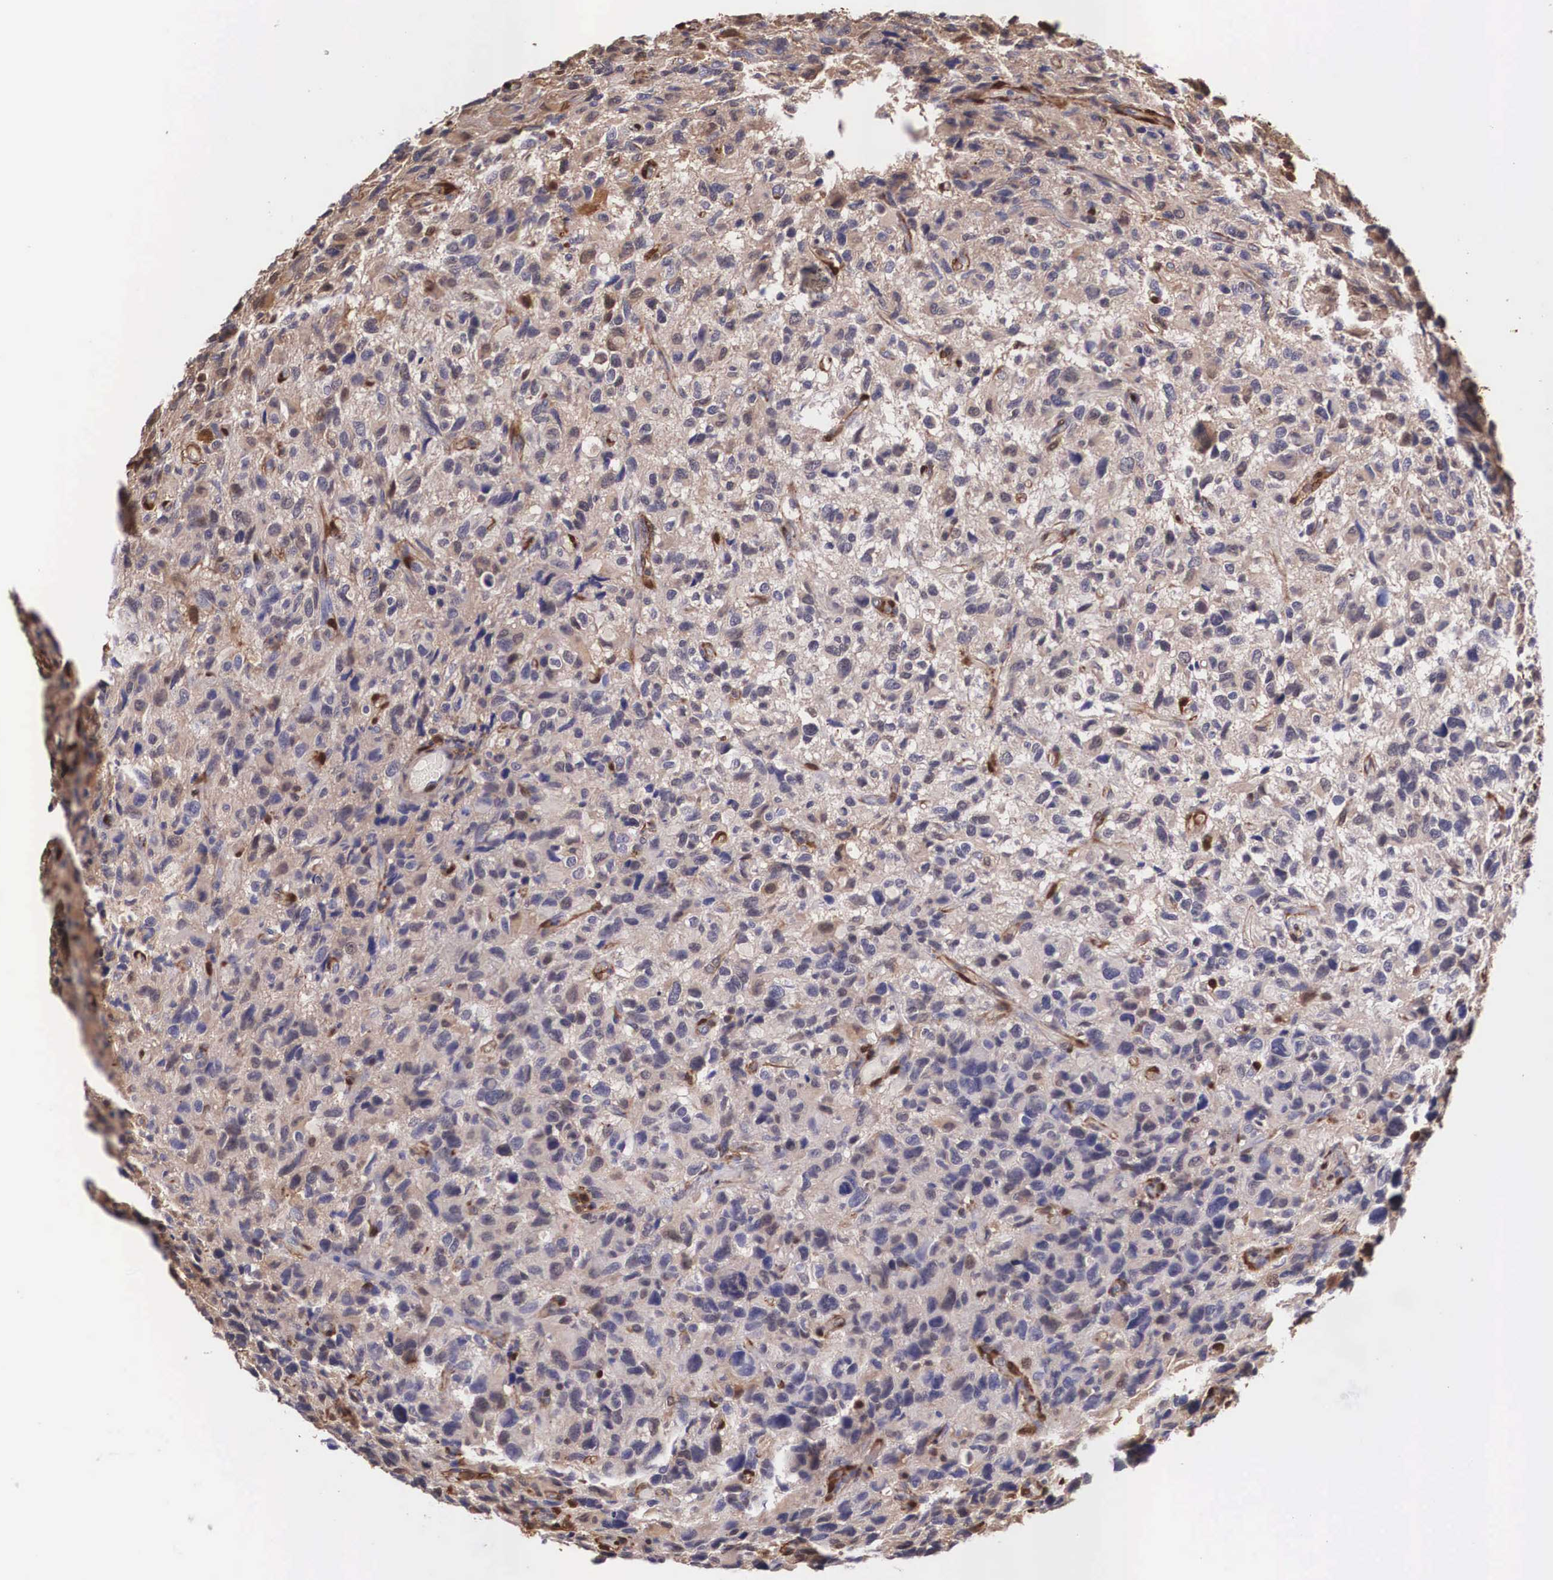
{"staining": {"intensity": "weak", "quantity": "<25%", "location": "nuclear"}, "tissue": "glioma", "cell_type": "Tumor cells", "image_type": "cancer", "snomed": [{"axis": "morphology", "description": "Glioma, malignant, High grade"}, {"axis": "topography", "description": "Brain"}], "caption": "Image shows no protein expression in tumor cells of glioma tissue. (DAB (3,3'-diaminobenzidine) immunohistochemistry (IHC) with hematoxylin counter stain).", "gene": "LGALS1", "patient": {"sex": "female", "age": 60}}